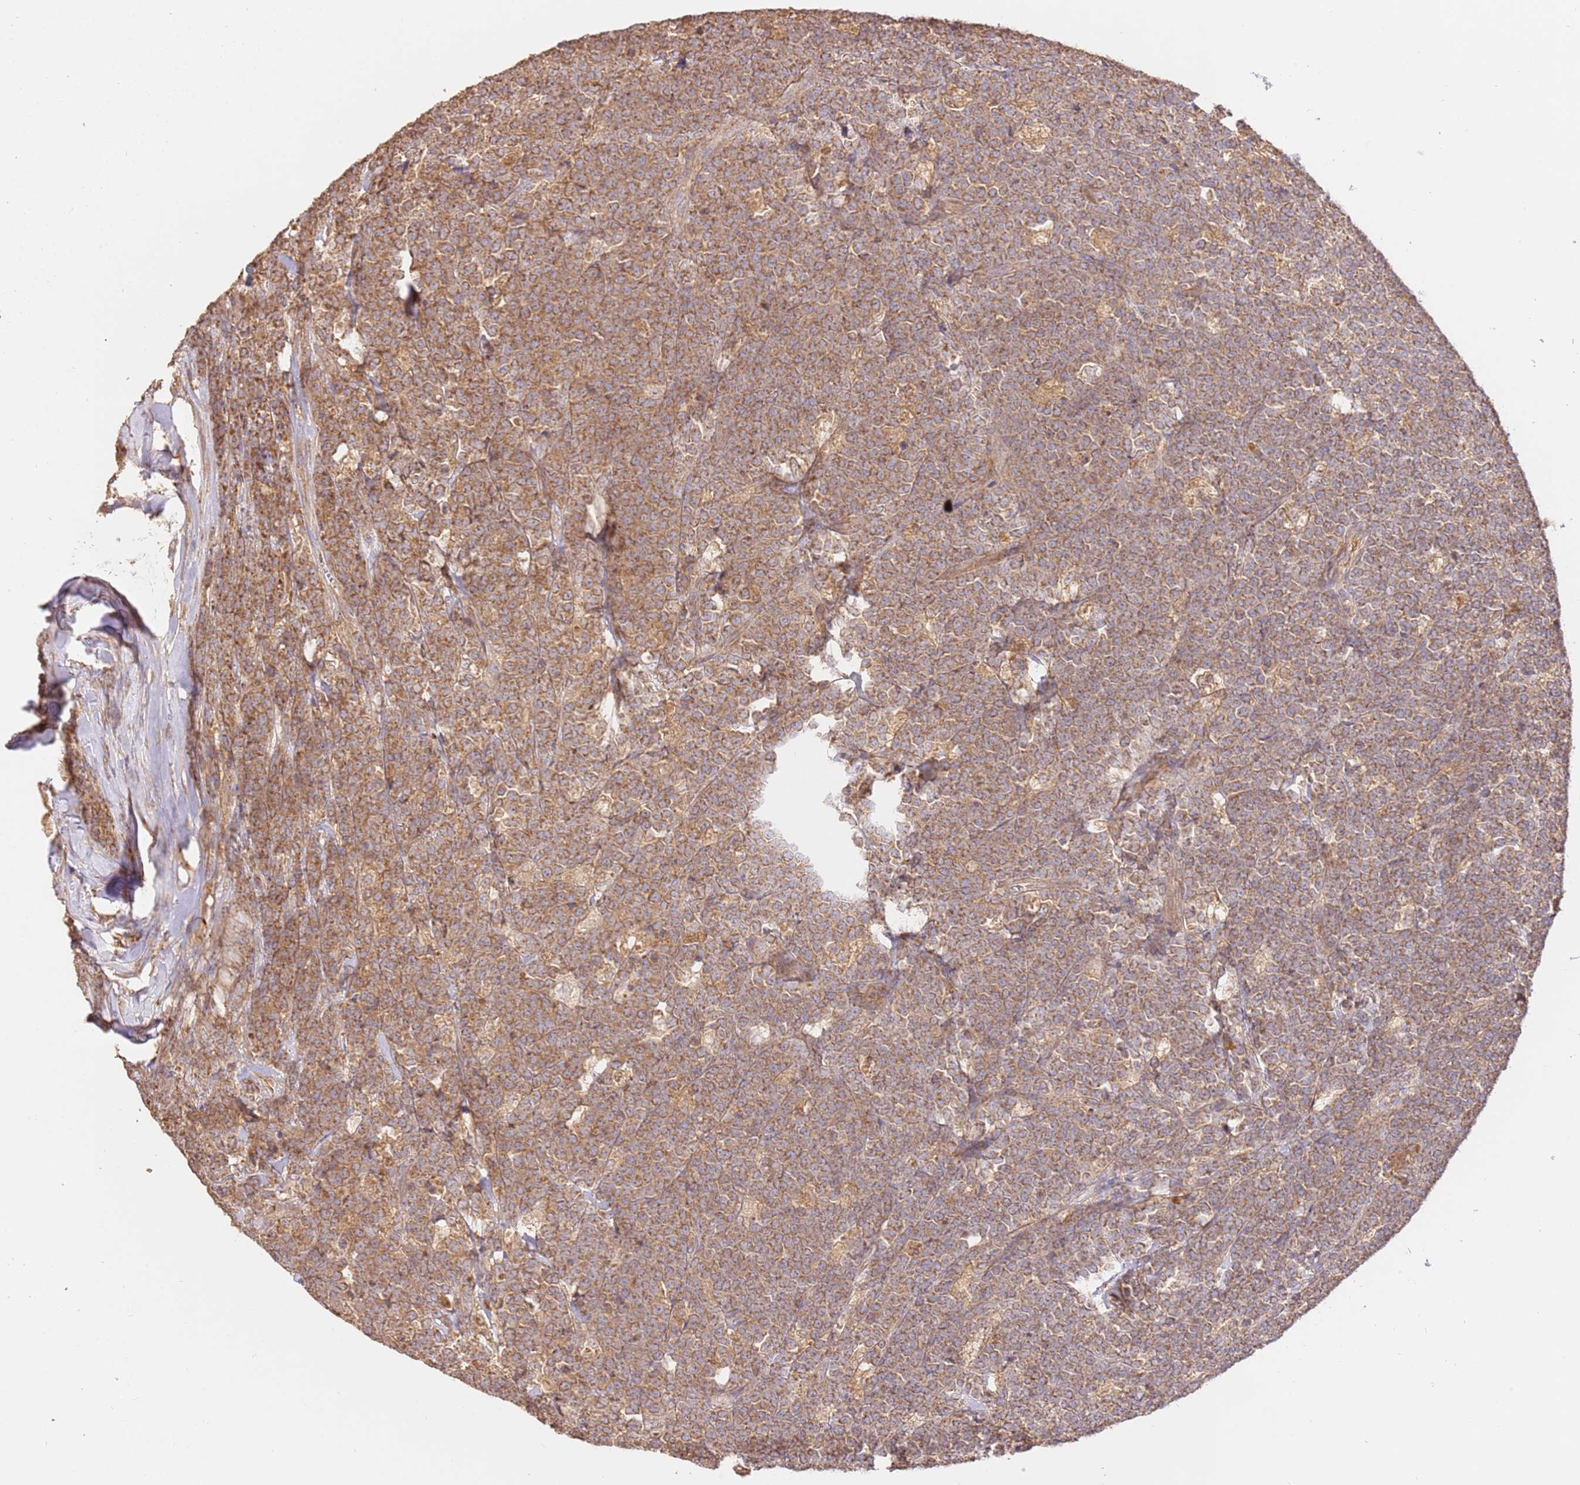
{"staining": {"intensity": "moderate", "quantity": ">75%", "location": "cytoplasmic/membranous"}, "tissue": "lymphoma", "cell_type": "Tumor cells", "image_type": "cancer", "snomed": [{"axis": "morphology", "description": "Malignant lymphoma, non-Hodgkin's type, High grade"}, {"axis": "topography", "description": "Small intestine"}, {"axis": "topography", "description": "Colon"}], "caption": "Malignant lymphoma, non-Hodgkin's type (high-grade) stained for a protein (brown) shows moderate cytoplasmic/membranous positive staining in approximately >75% of tumor cells.", "gene": "CEP55", "patient": {"sex": "male", "age": 8}}